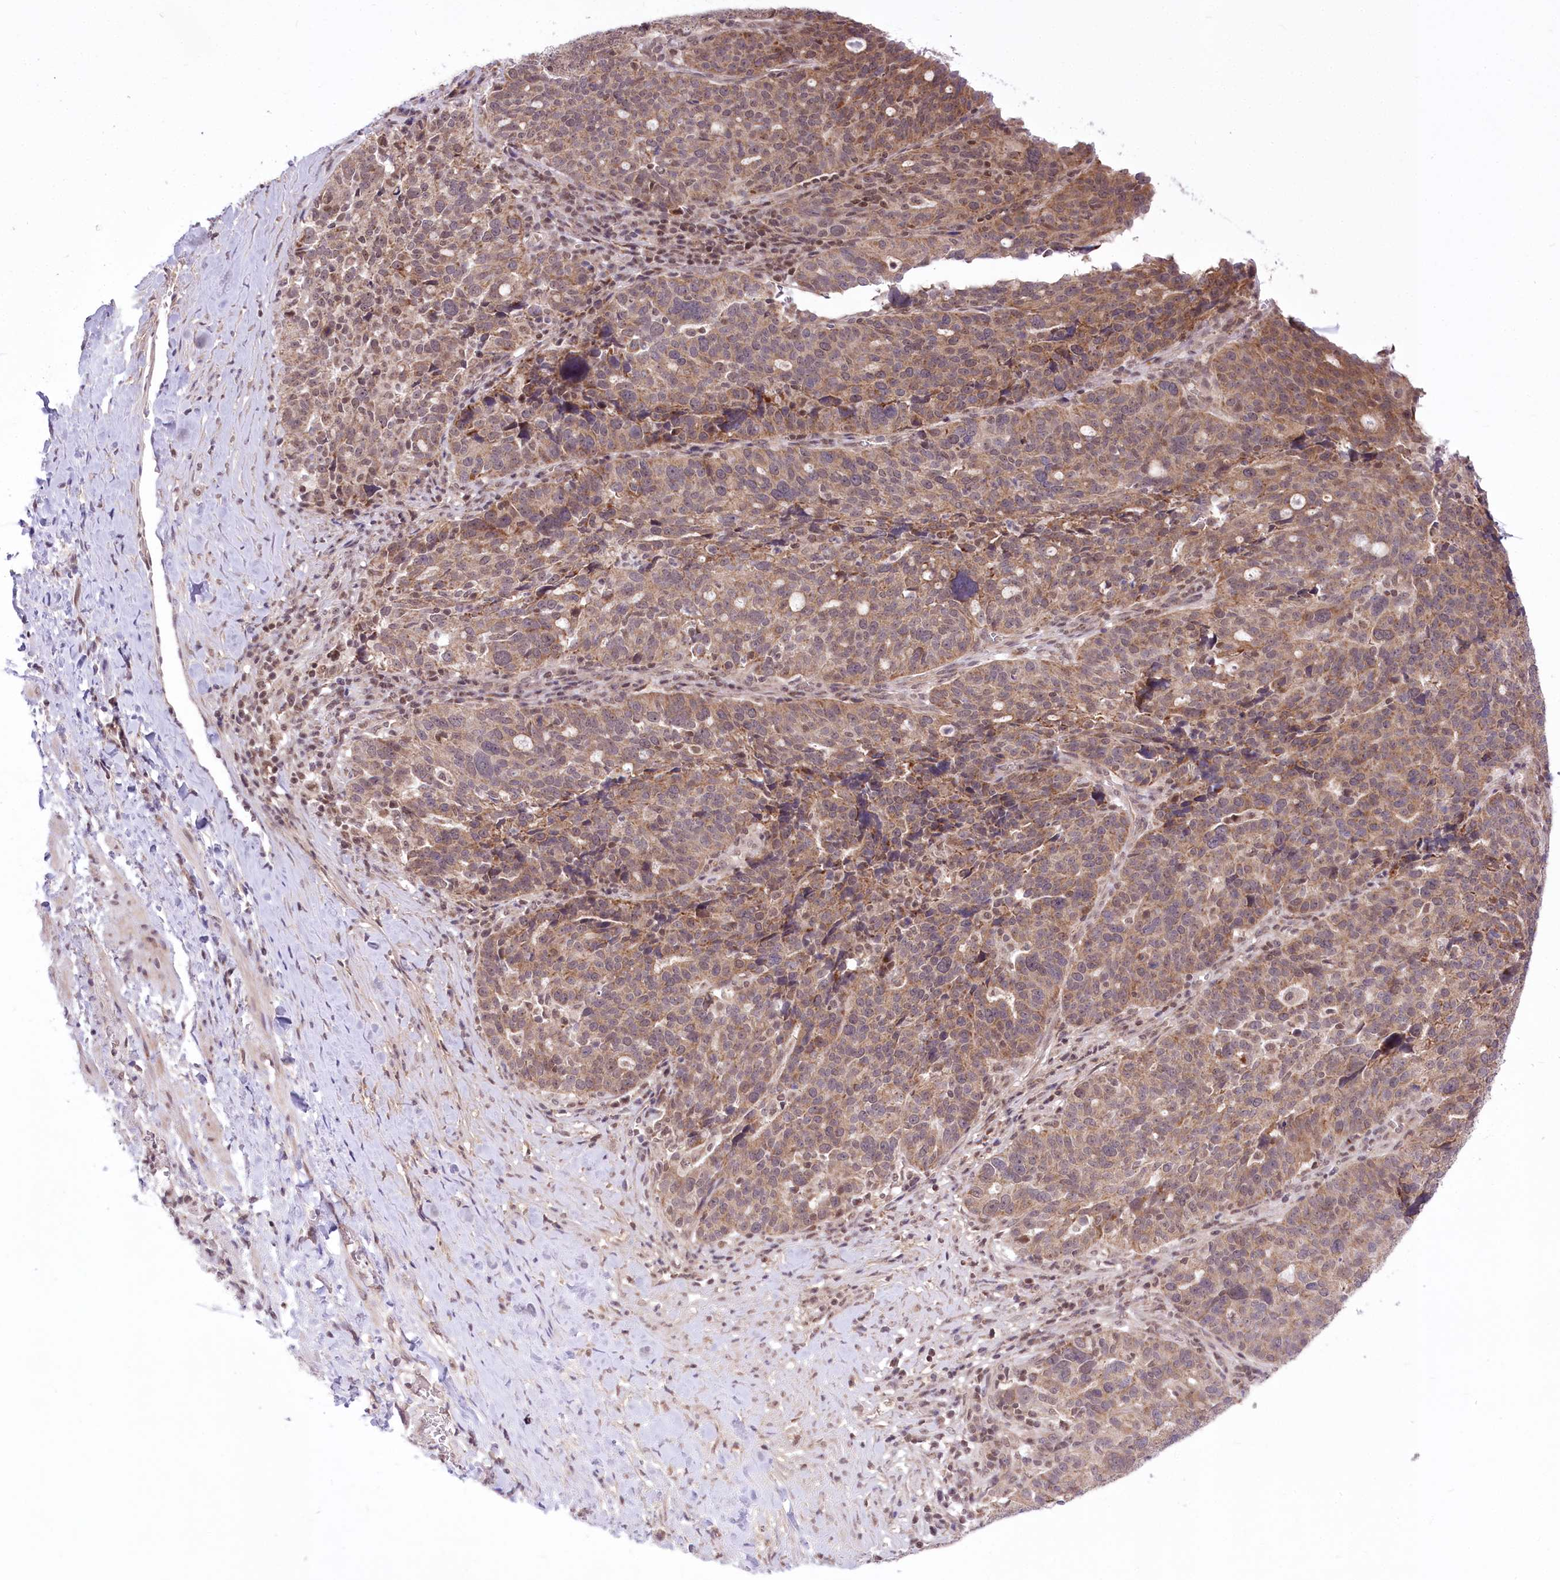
{"staining": {"intensity": "moderate", "quantity": ">75%", "location": "cytoplasmic/membranous"}, "tissue": "ovarian cancer", "cell_type": "Tumor cells", "image_type": "cancer", "snomed": [{"axis": "morphology", "description": "Cystadenocarcinoma, serous, NOS"}, {"axis": "topography", "description": "Ovary"}], "caption": "Ovarian cancer tissue exhibits moderate cytoplasmic/membranous expression in about >75% of tumor cells, visualized by immunohistochemistry. The protein is stained brown, and the nuclei are stained in blue (DAB IHC with brightfield microscopy, high magnification).", "gene": "ZMAT2", "patient": {"sex": "female", "age": 59}}